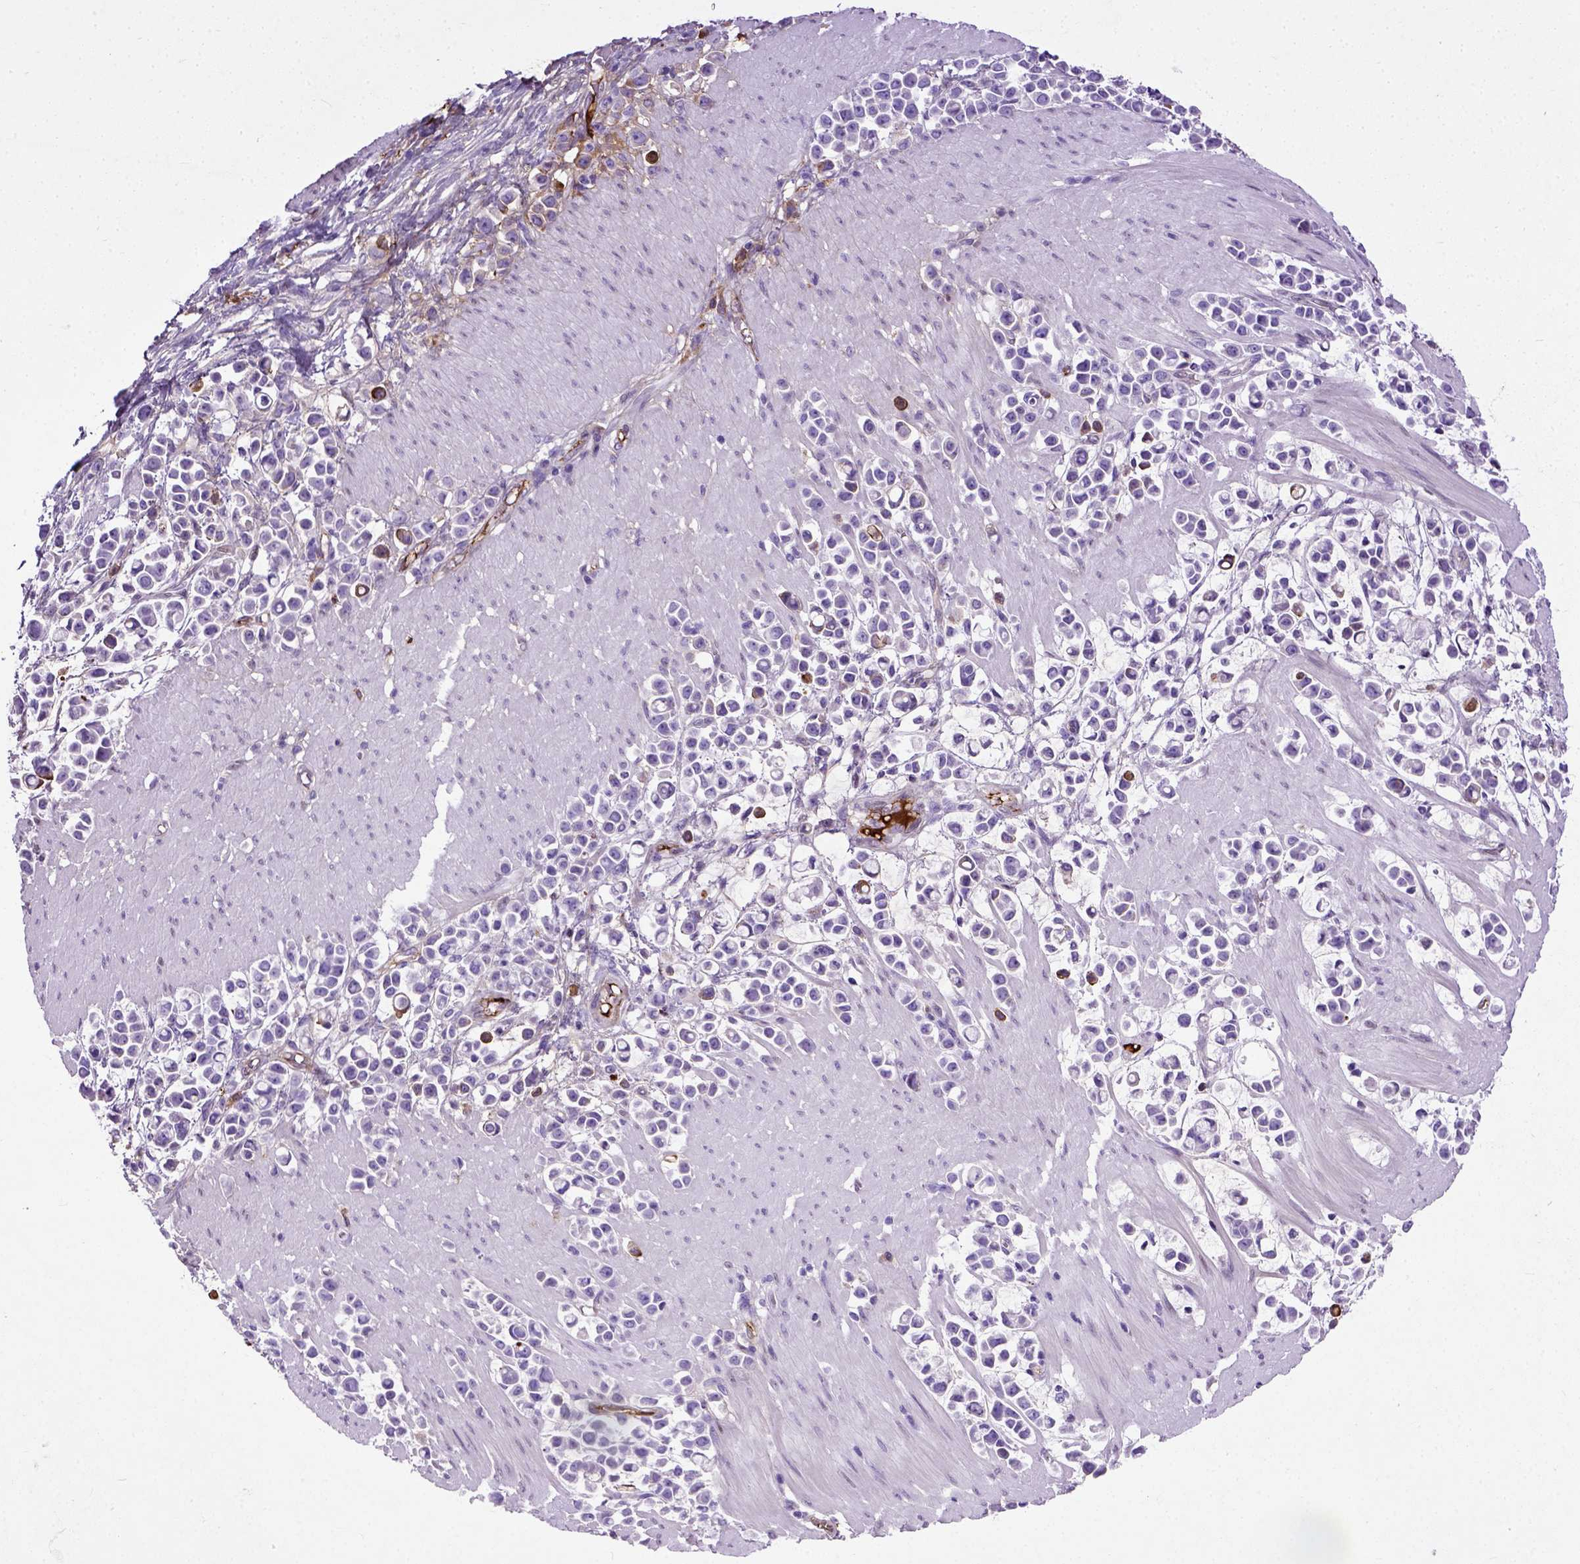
{"staining": {"intensity": "negative", "quantity": "none", "location": "none"}, "tissue": "stomach cancer", "cell_type": "Tumor cells", "image_type": "cancer", "snomed": [{"axis": "morphology", "description": "Adenocarcinoma, NOS"}, {"axis": "topography", "description": "Stomach"}], "caption": "Immunohistochemistry micrograph of human stomach cancer (adenocarcinoma) stained for a protein (brown), which shows no staining in tumor cells.", "gene": "ADAMTS8", "patient": {"sex": "male", "age": 82}}